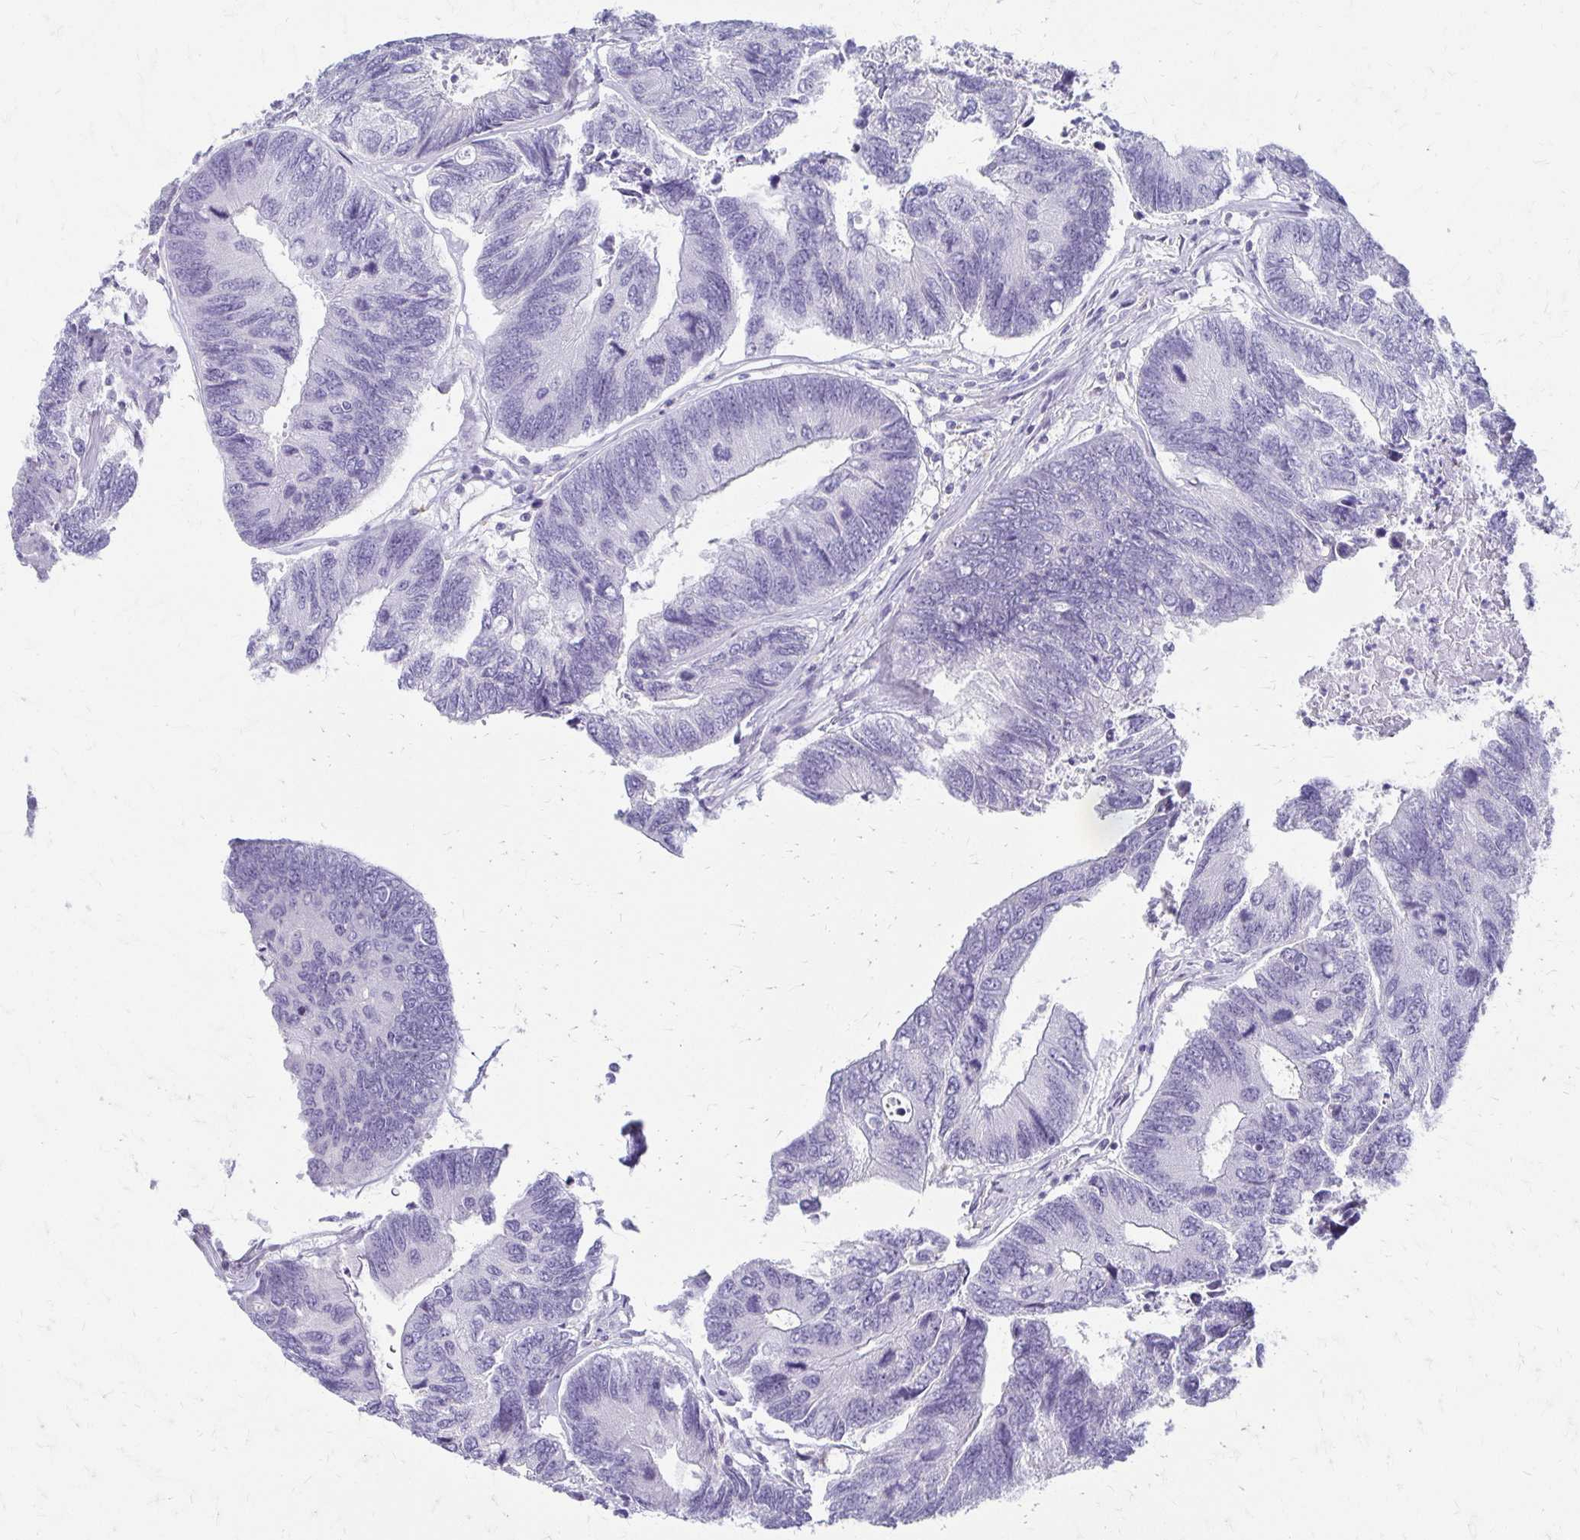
{"staining": {"intensity": "negative", "quantity": "none", "location": "none"}, "tissue": "colorectal cancer", "cell_type": "Tumor cells", "image_type": "cancer", "snomed": [{"axis": "morphology", "description": "Adenocarcinoma, NOS"}, {"axis": "topography", "description": "Colon"}], "caption": "Tumor cells are negative for brown protein staining in colorectal adenocarcinoma. (DAB (3,3'-diaminobenzidine) IHC with hematoxylin counter stain).", "gene": "IVL", "patient": {"sex": "female", "age": 67}}